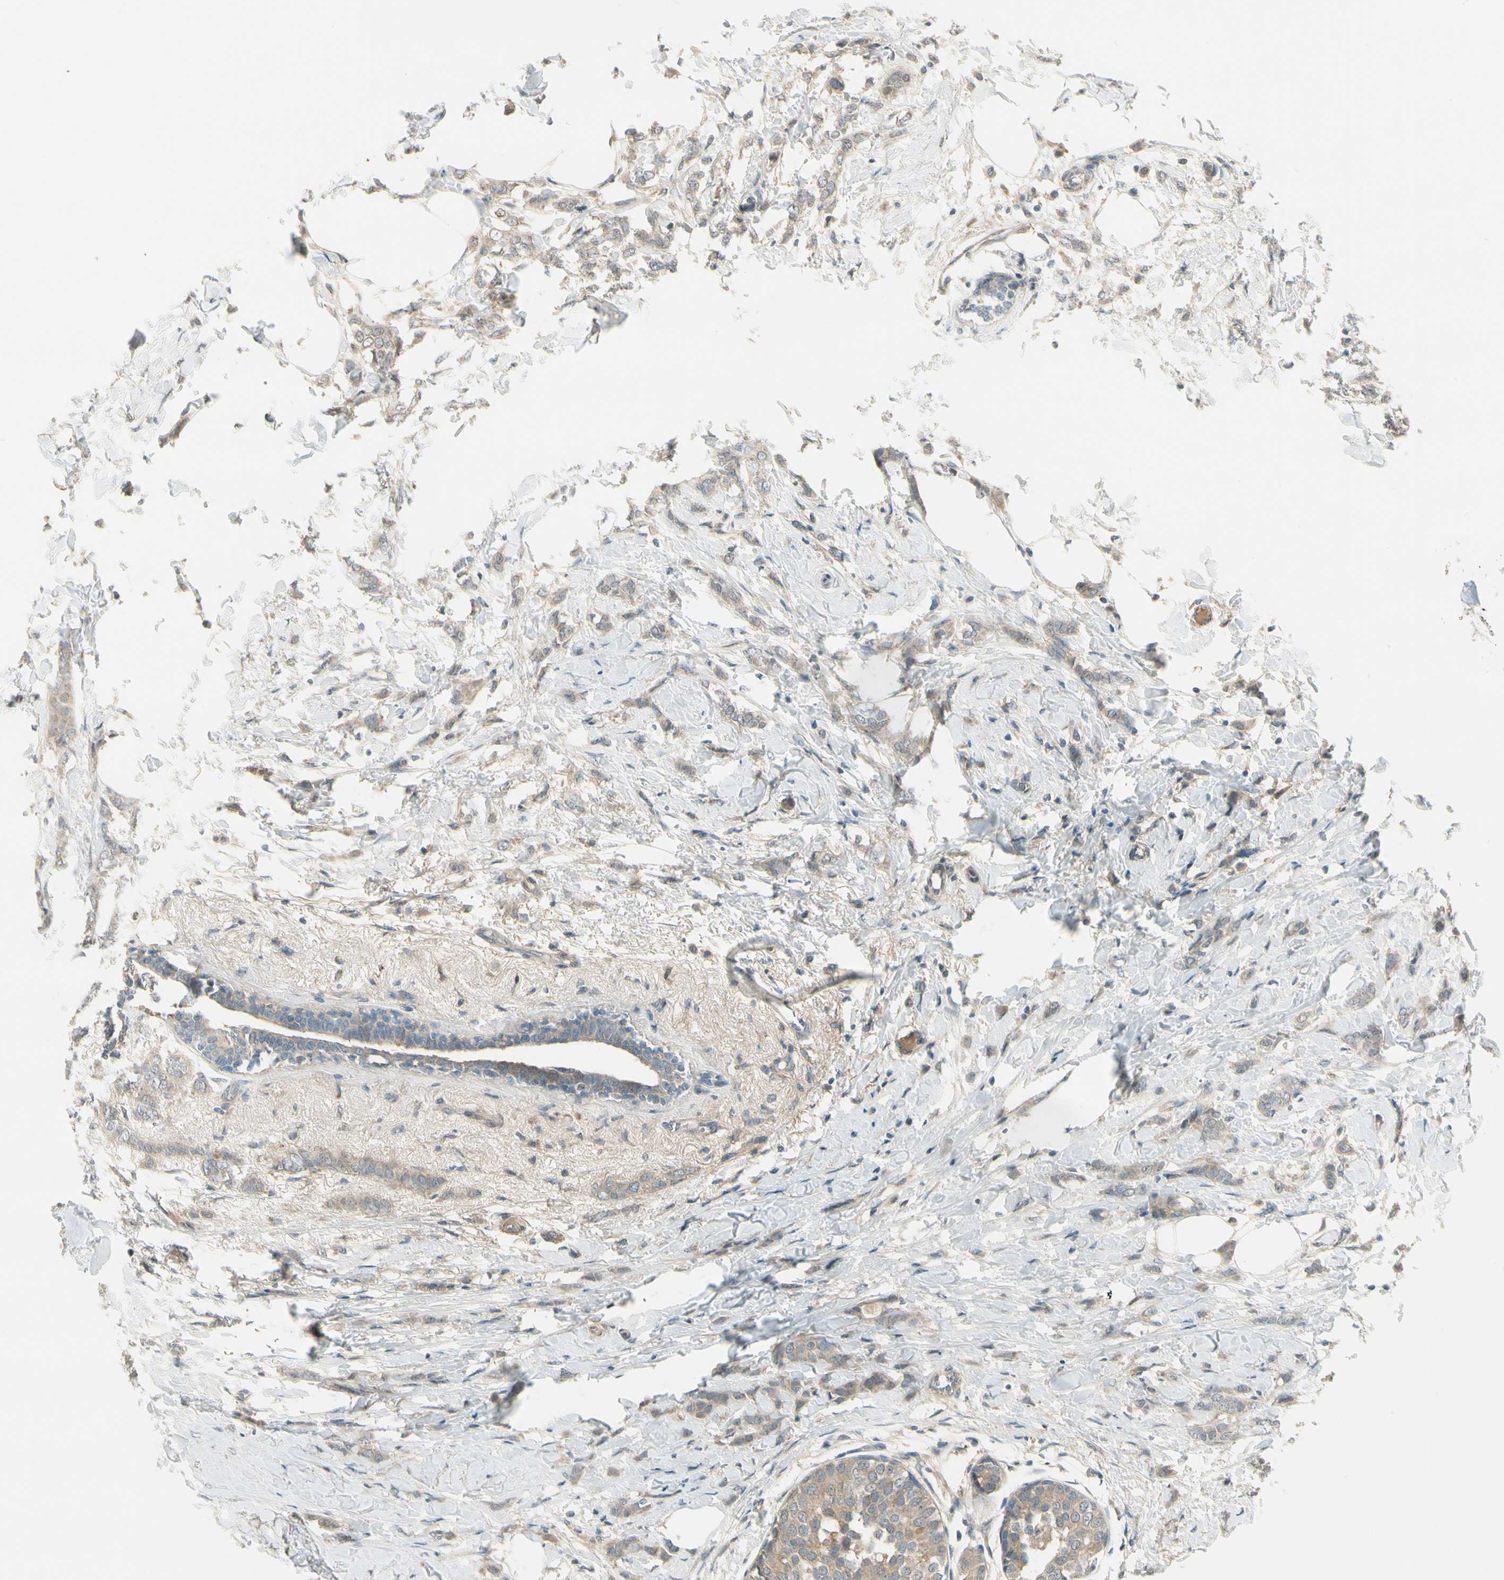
{"staining": {"intensity": "weak", "quantity": ">75%", "location": "cytoplasmic/membranous"}, "tissue": "breast cancer", "cell_type": "Tumor cells", "image_type": "cancer", "snomed": [{"axis": "morphology", "description": "Lobular carcinoma, in situ"}, {"axis": "morphology", "description": "Lobular carcinoma"}, {"axis": "topography", "description": "Breast"}], "caption": "A brown stain highlights weak cytoplasmic/membranous expression of a protein in human breast lobular carcinoma tumor cells.", "gene": "EPHB3", "patient": {"sex": "female", "age": 41}}